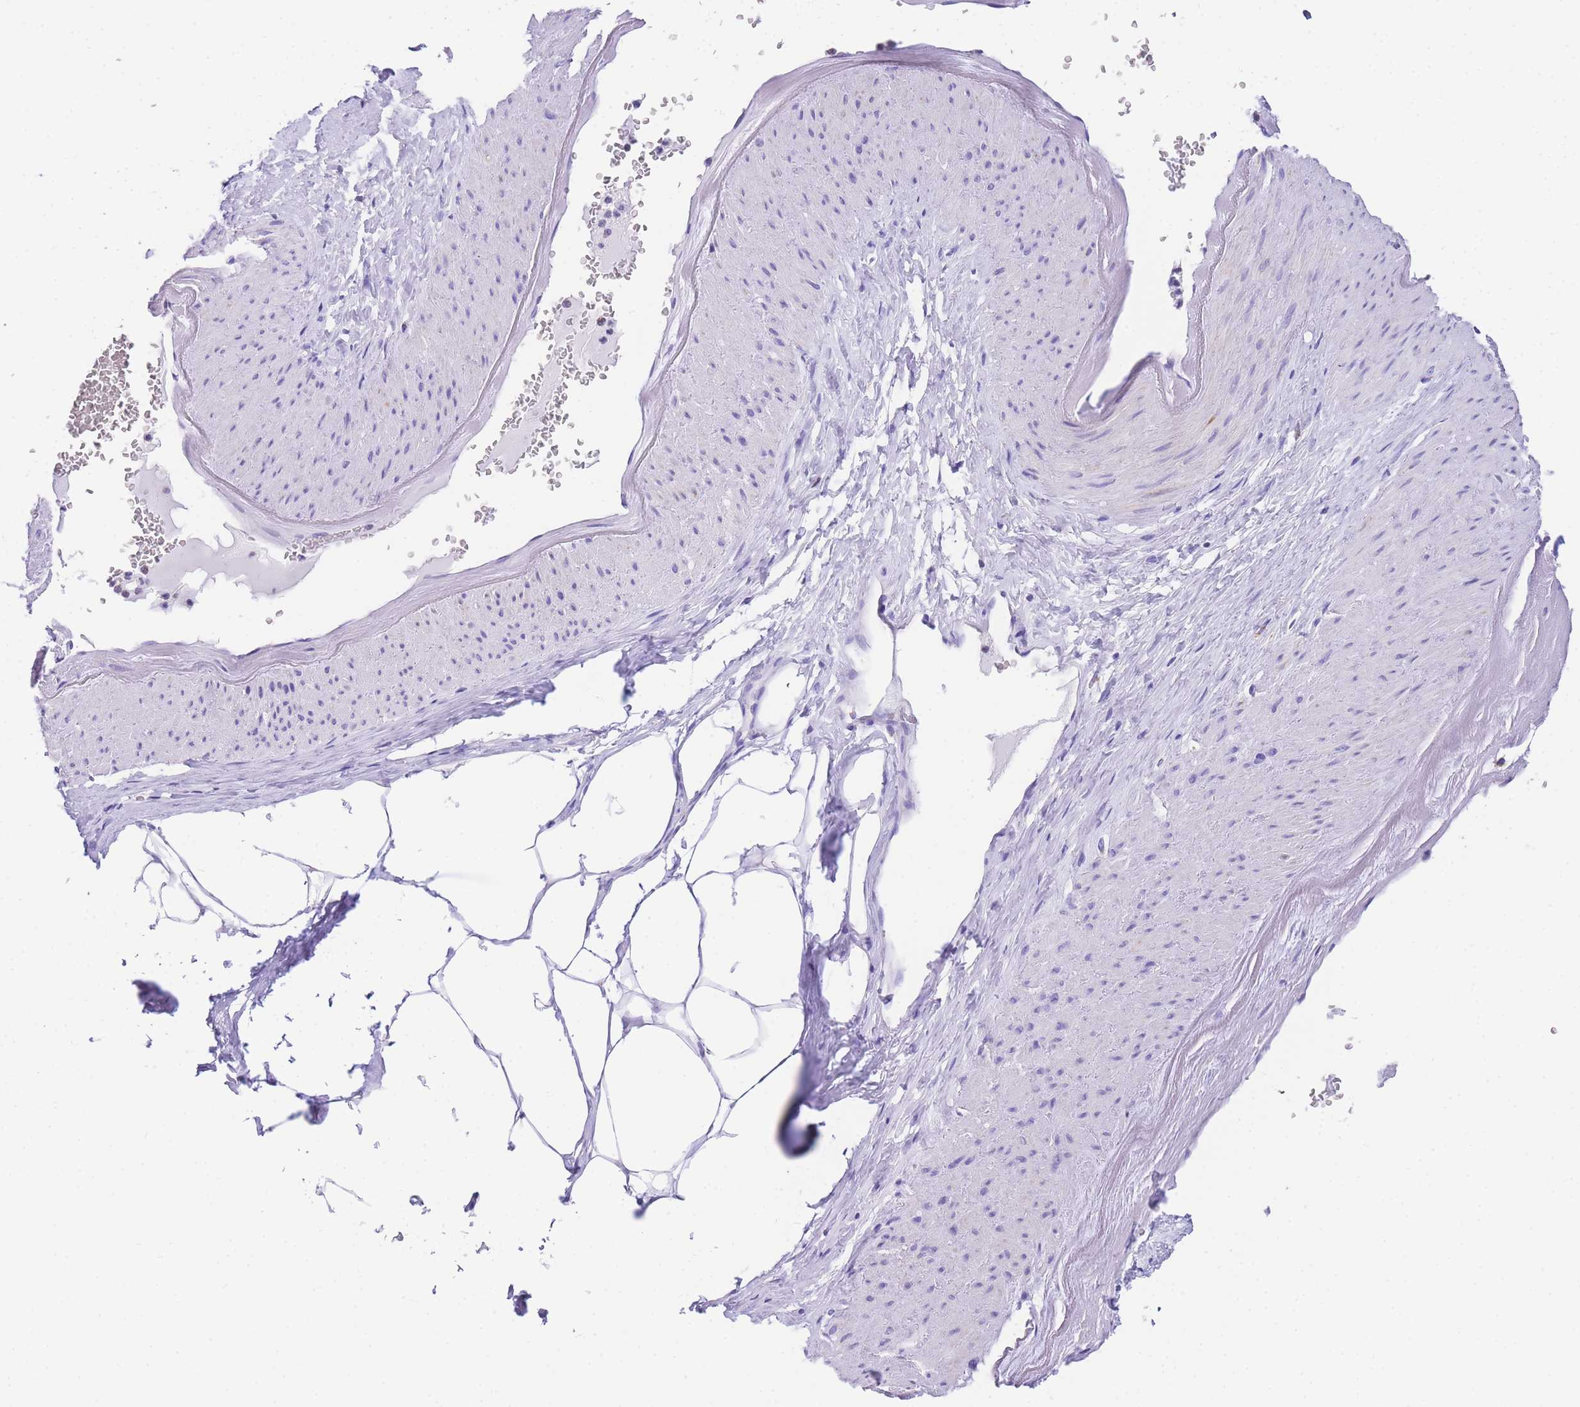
{"staining": {"intensity": "negative", "quantity": "none", "location": "none"}, "tissue": "adipose tissue", "cell_type": "Adipocytes", "image_type": "normal", "snomed": [{"axis": "morphology", "description": "Normal tissue, NOS"}, {"axis": "morphology", "description": "Adenocarcinoma, Low grade"}, {"axis": "topography", "description": "Prostate"}, {"axis": "topography", "description": "Peripheral nerve tissue"}], "caption": "There is no significant staining in adipocytes of adipose tissue. The staining was performed using DAB to visualize the protein expression in brown, while the nuclei were stained in blue with hematoxylin (Magnification: 20x).", "gene": "NKD2", "patient": {"sex": "male", "age": 63}}